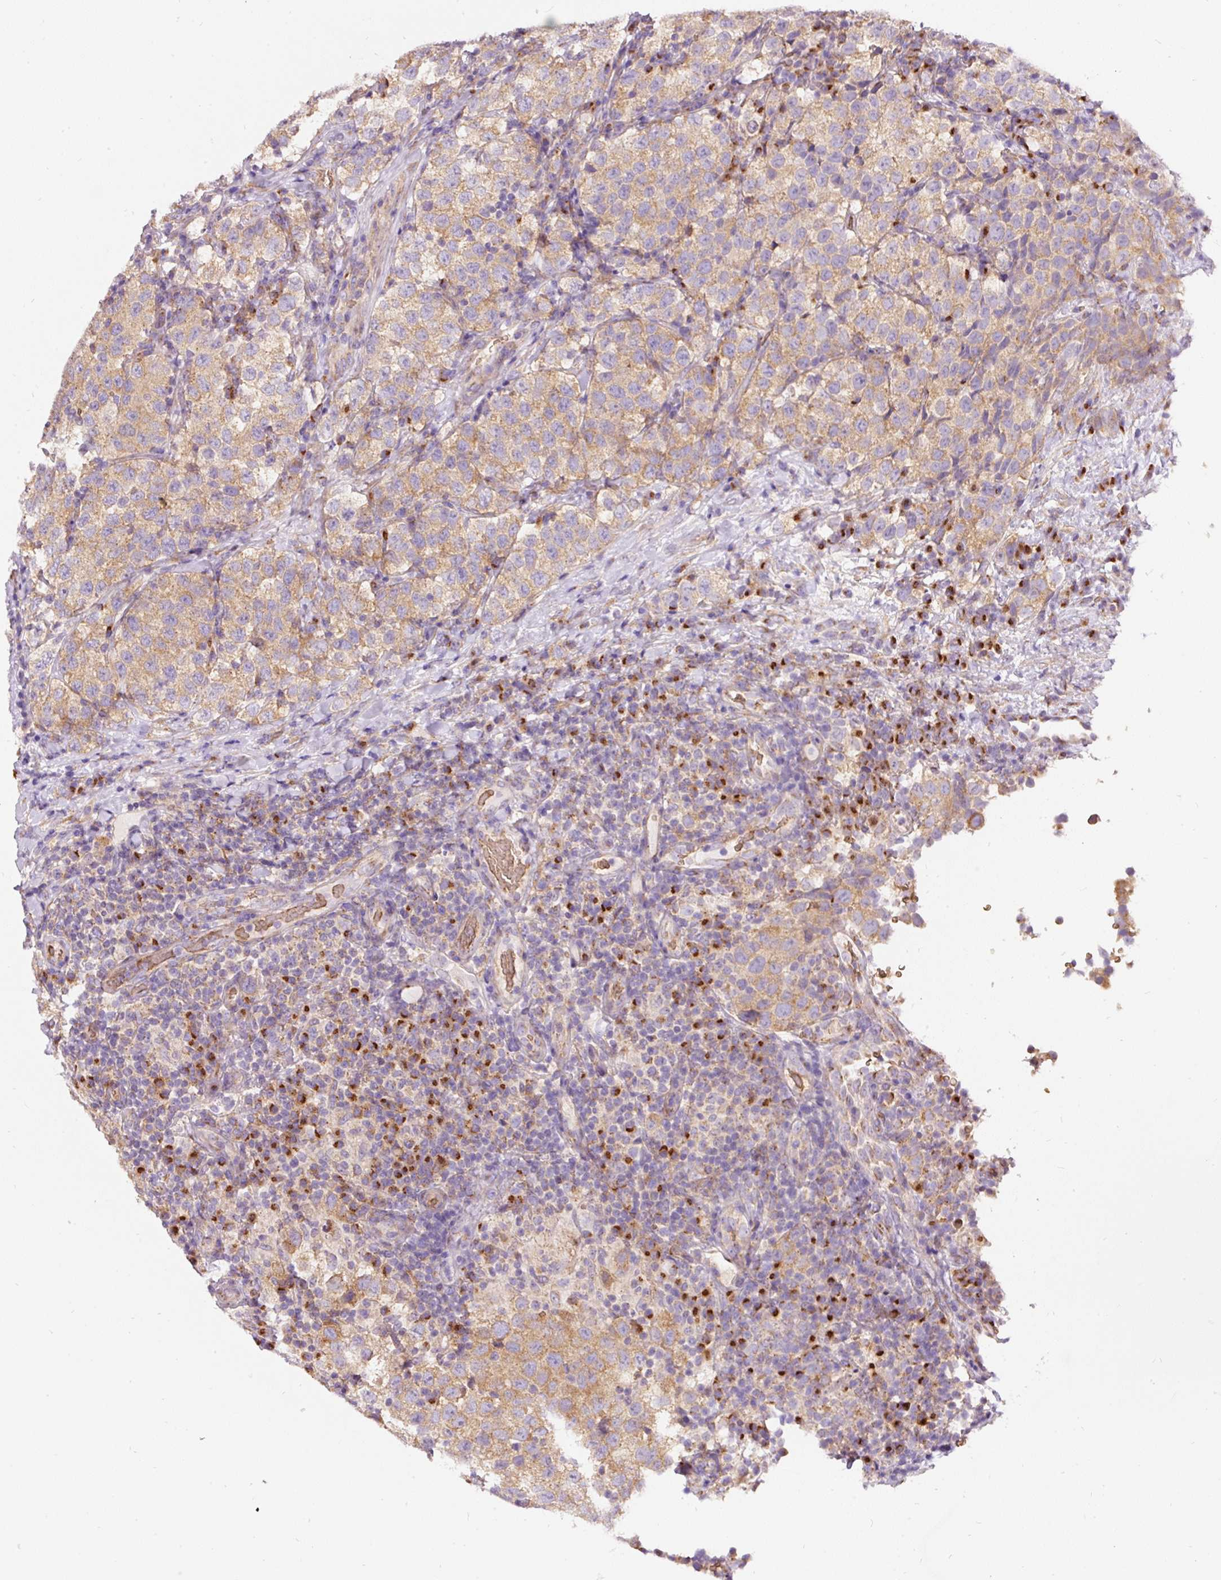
{"staining": {"intensity": "moderate", "quantity": ">75%", "location": "cytoplasmic/membranous"}, "tissue": "testis cancer", "cell_type": "Tumor cells", "image_type": "cancer", "snomed": [{"axis": "morphology", "description": "Seminoma, NOS"}, {"axis": "topography", "description": "Testis"}], "caption": "Testis seminoma tissue reveals moderate cytoplasmic/membranous staining in about >75% of tumor cells", "gene": "PRRC2A", "patient": {"sex": "male", "age": 34}}